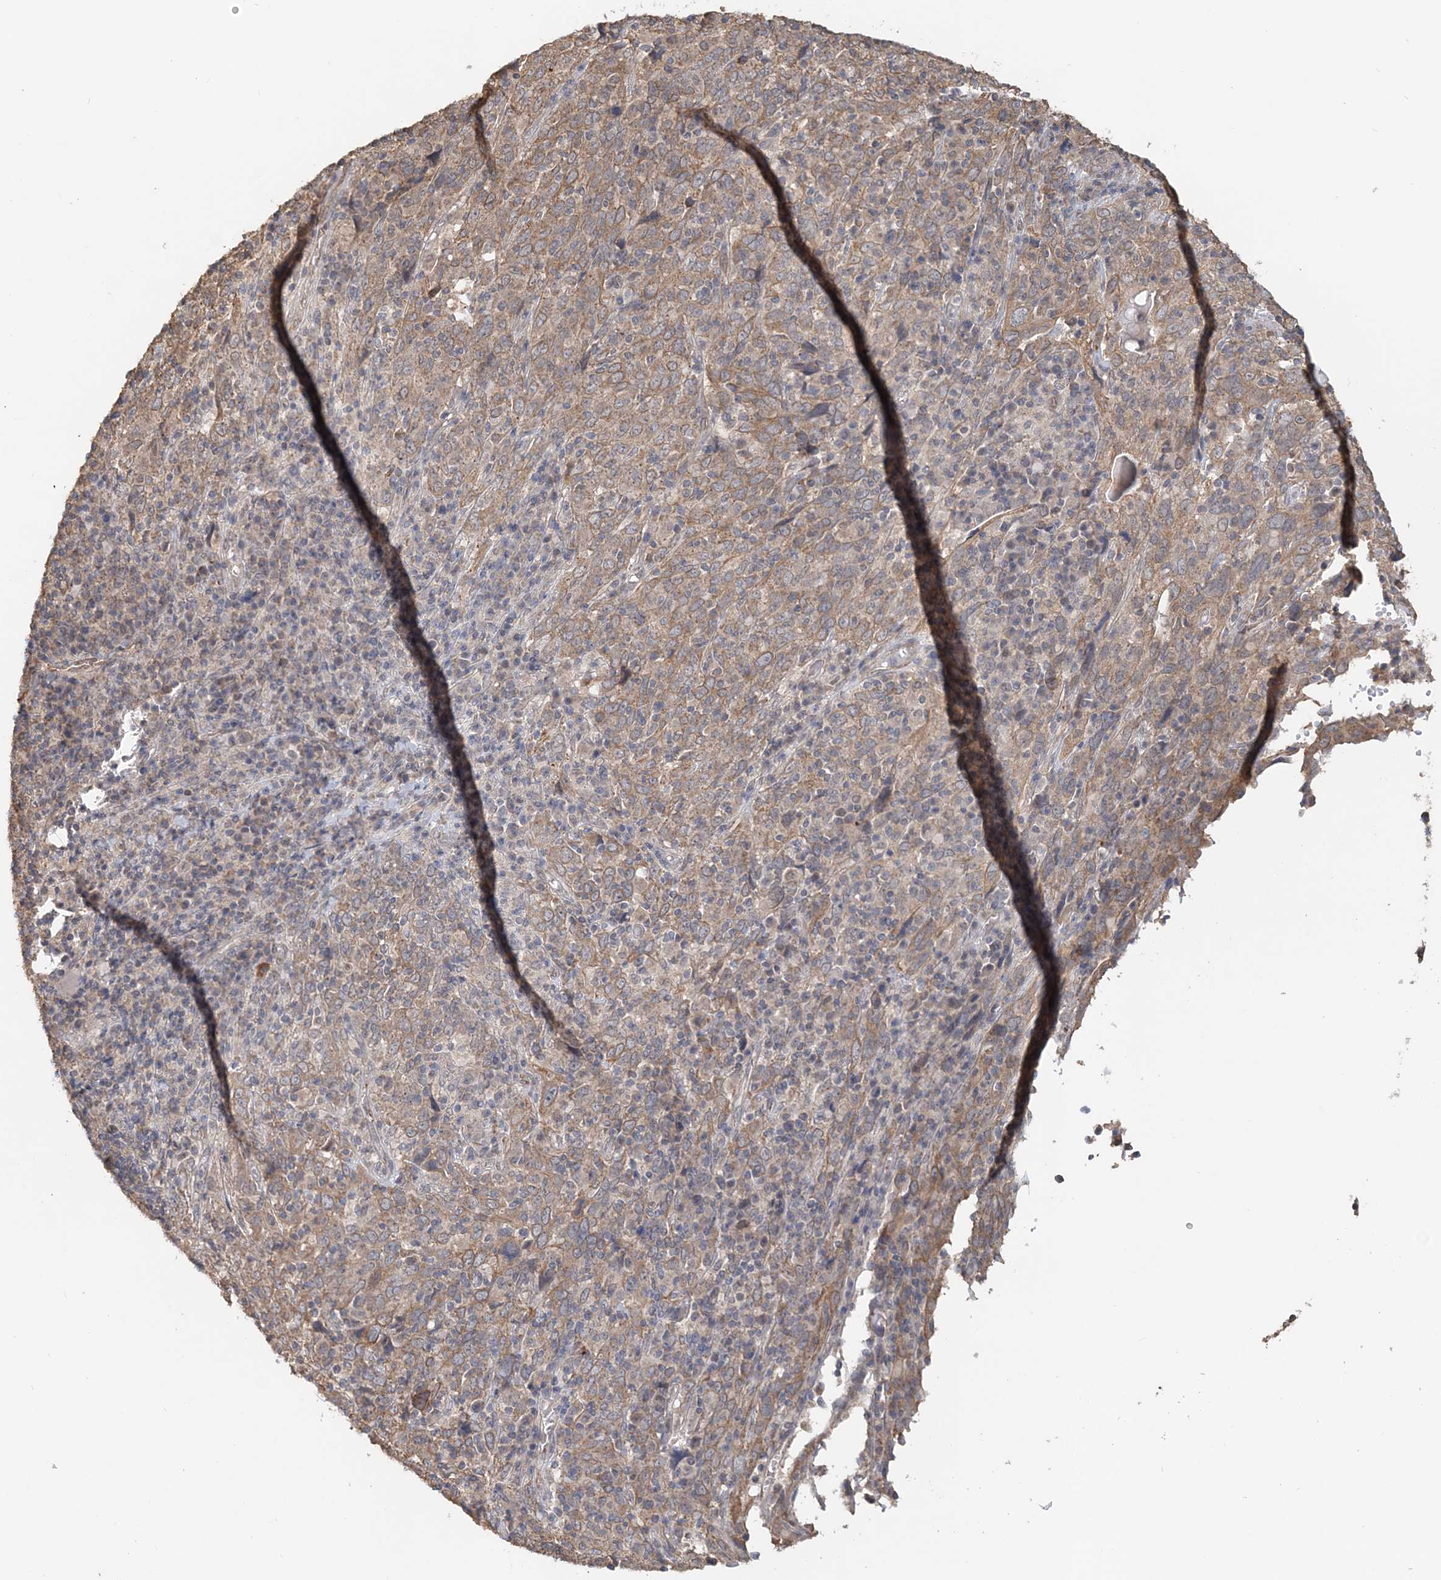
{"staining": {"intensity": "moderate", "quantity": ">75%", "location": "cytoplasmic/membranous"}, "tissue": "cervical cancer", "cell_type": "Tumor cells", "image_type": "cancer", "snomed": [{"axis": "morphology", "description": "Squamous cell carcinoma, NOS"}, {"axis": "topography", "description": "Cervix"}], "caption": "Human cervical cancer (squamous cell carcinoma) stained with a protein marker shows moderate staining in tumor cells.", "gene": "FBXO38", "patient": {"sex": "female", "age": 46}}